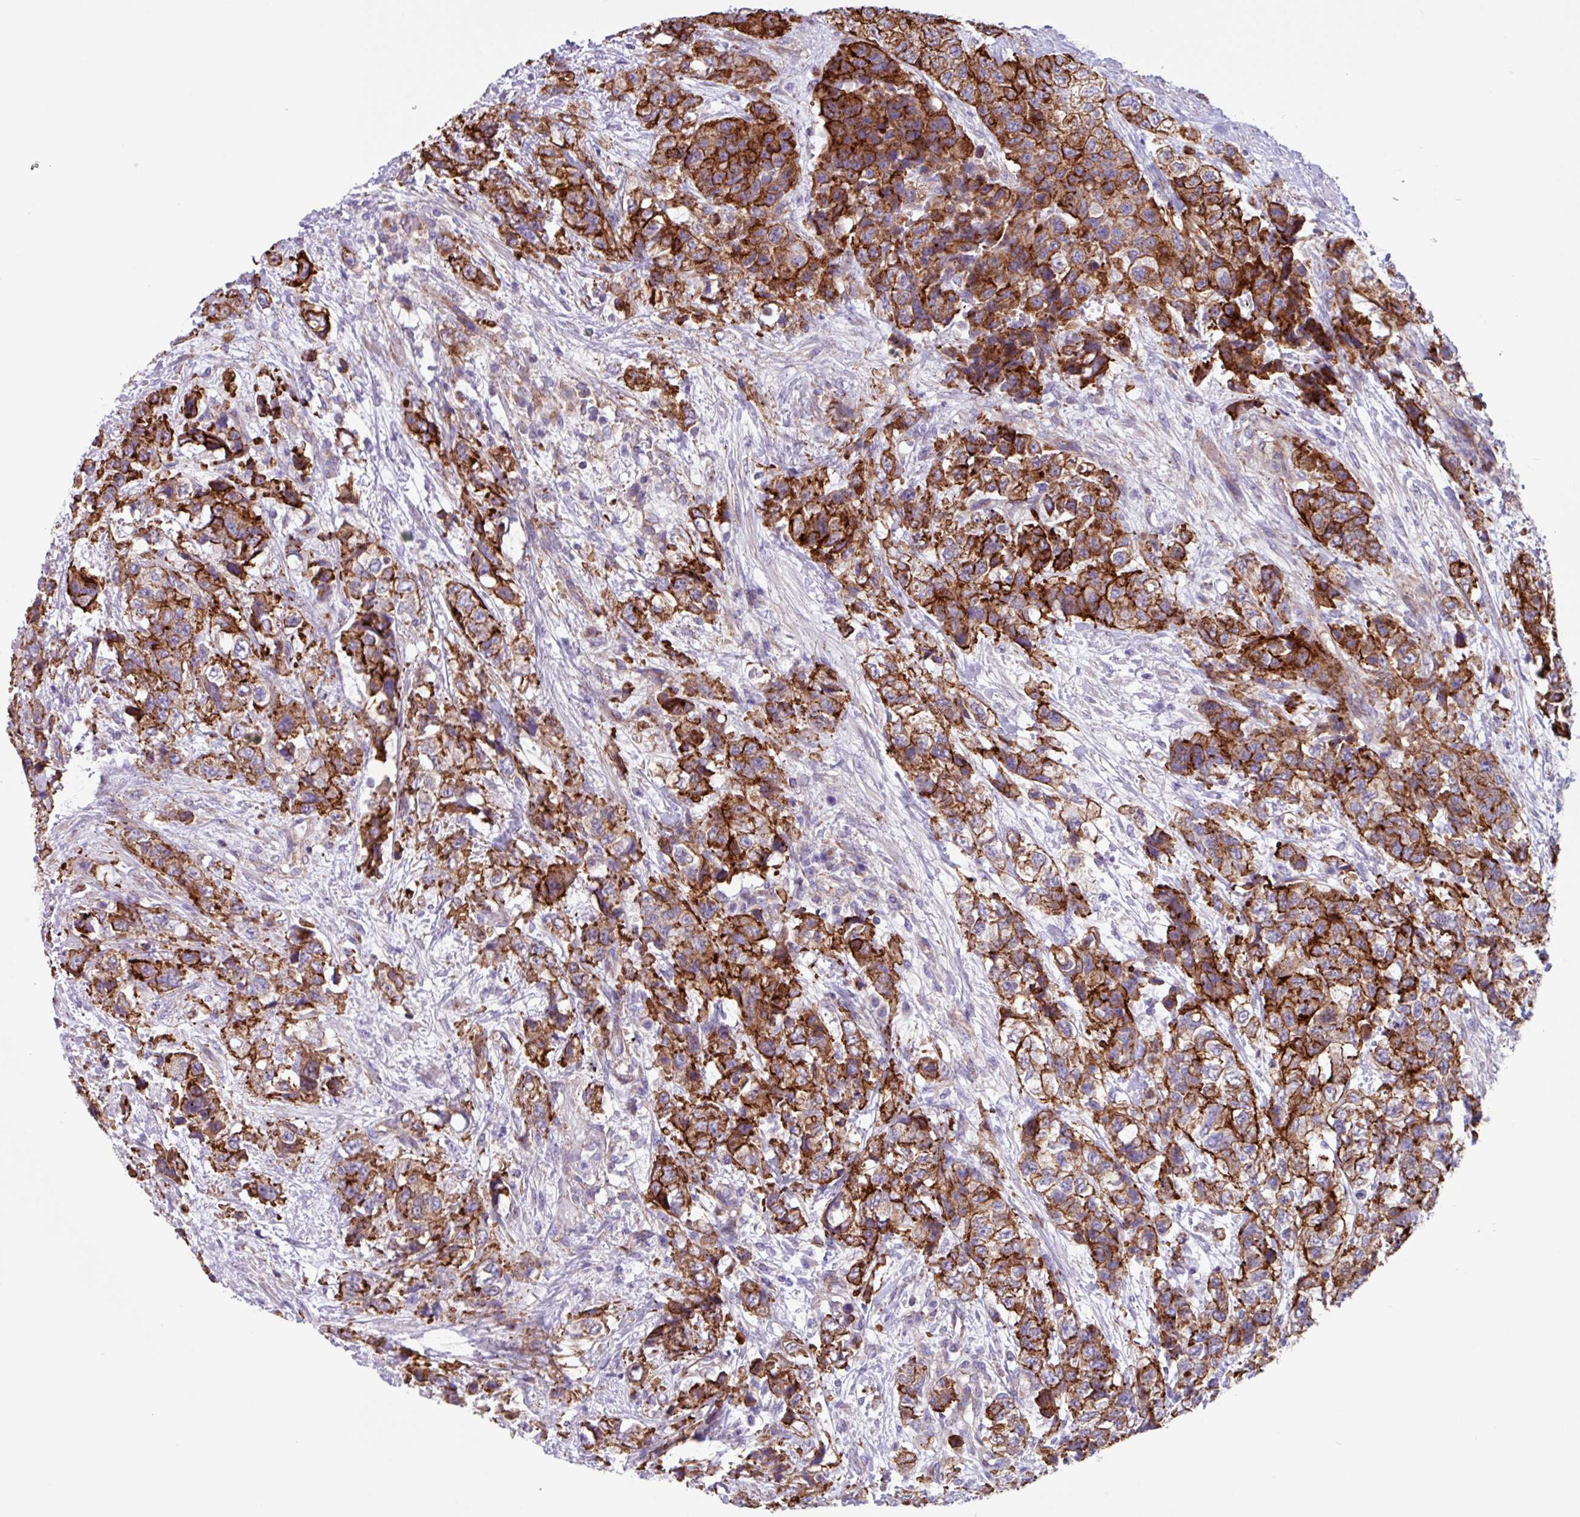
{"staining": {"intensity": "strong", "quantity": ">75%", "location": "cytoplasmic/membranous"}, "tissue": "urothelial cancer", "cell_type": "Tumor cells", "image_type": "cancer", "snomed": [{"axis": "morphology", "description": "Urothelial carcinoma, High grade"}, {"axis": "topography", "description": "Urinary bladder"}], "caption": "A brown stain labels strong cytoplasmic/membranous positivity of a protein in human urothelial cancer tumor cells.", "gene": "OTULIN", "patient": {"sex": "female", "age": 78}}